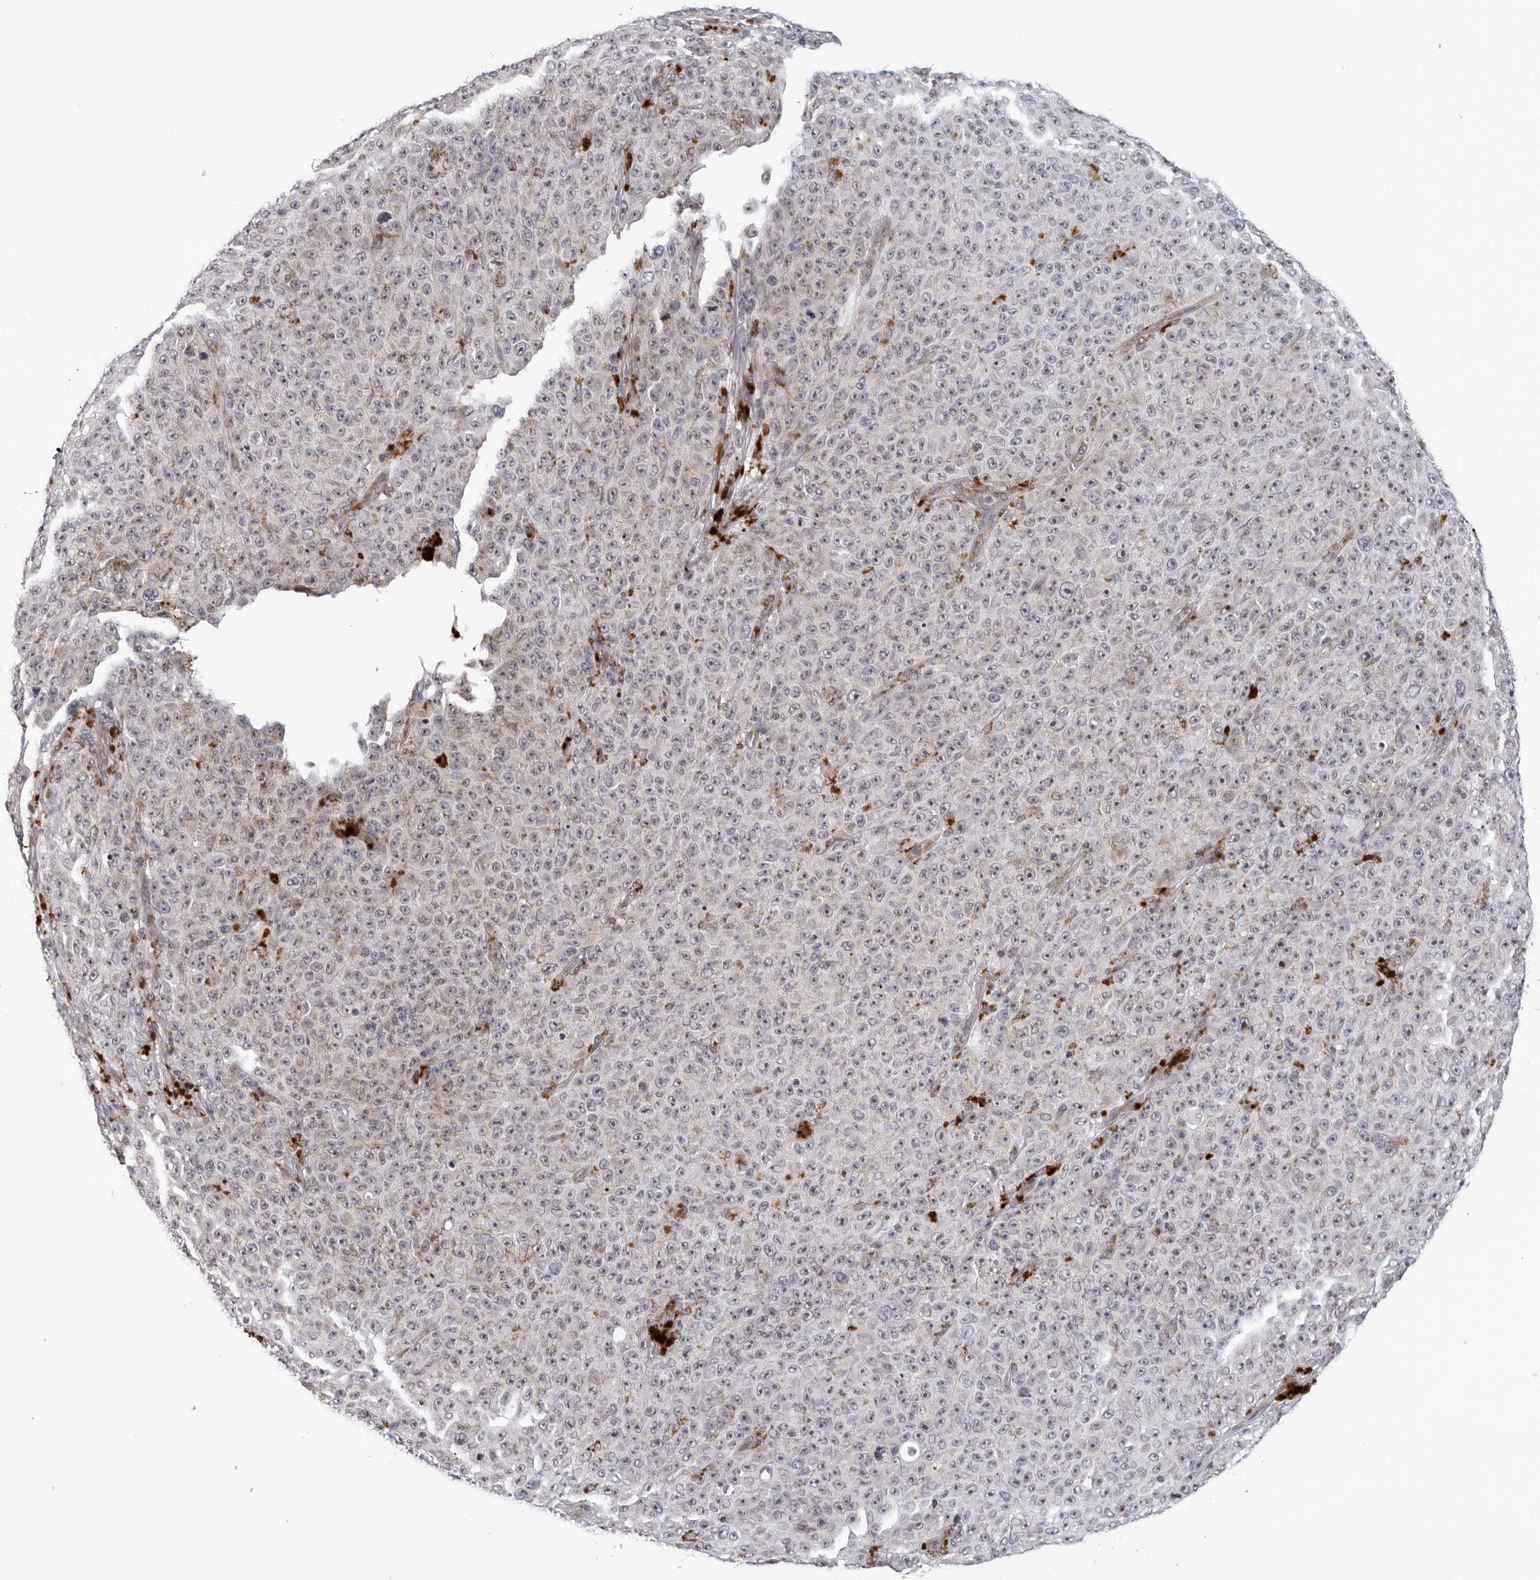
{"staining": {"intensity": "weak", "quantity": "<25%", "location": "cytoplasmic/membranous"}, "tissue": "melanoma", "cell_type": "Tumor cells", "image_type": "cancer", "snomed": [{"axis": "morphology", "description": "Malignant melanoma, NOS"}, {"axis": "topography", "description": "Skin"}], "caption": "There is no significant expression in tumor cells of malignant melanoma.", "gene": "CDK20", "patient": {"sex": "female", "age": 82}}